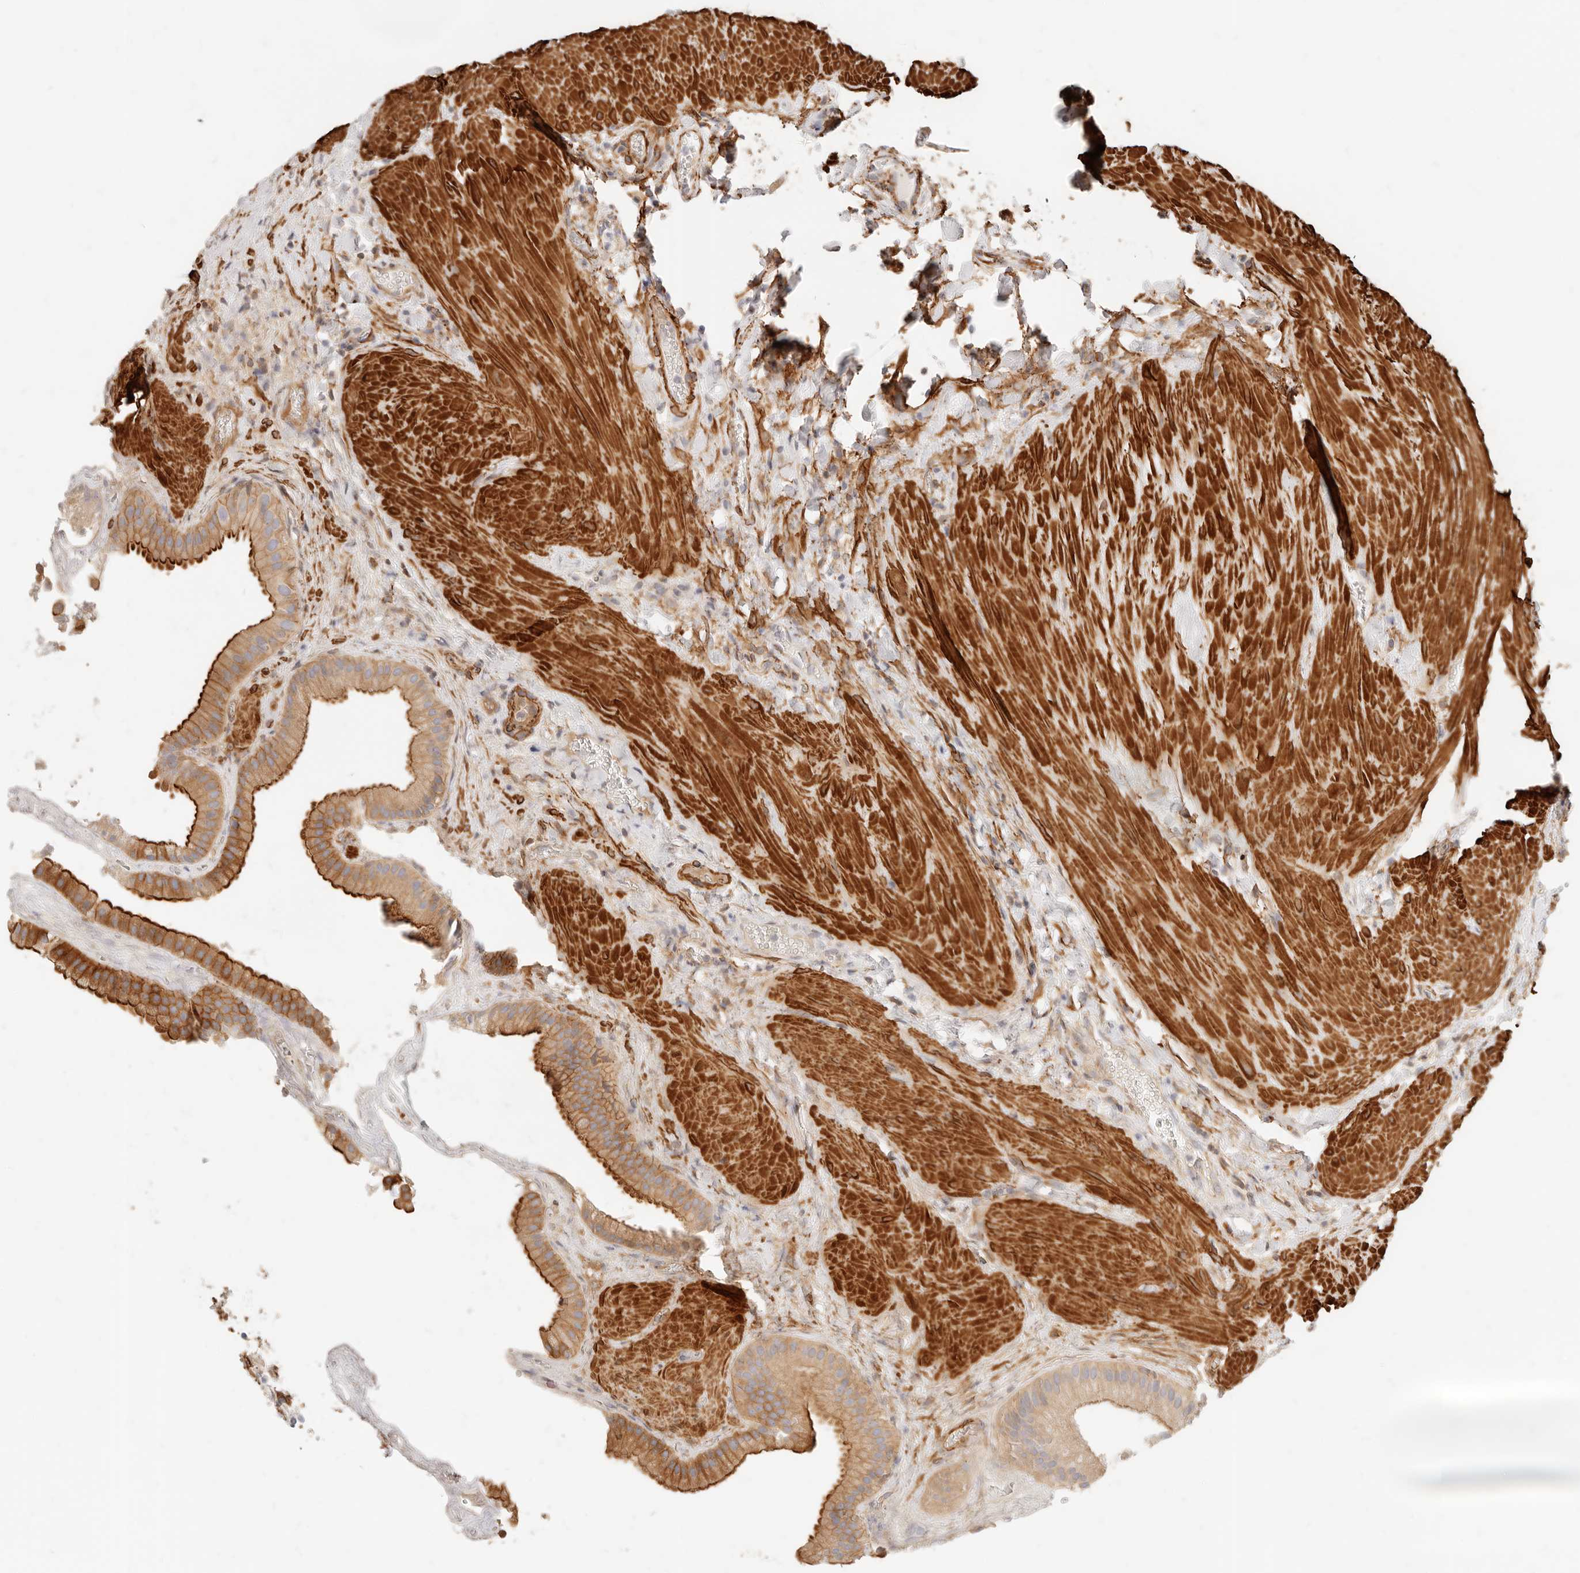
{"staining": {"intensity": "moderate", "quantity": "25%-75%", "location": "cytoplasmic/membranous"}, "tissue": "gallbladder", "cell_type": "Glandular cells", "image_type": "normal", "snomed": [{"axis": "morphology", "description": "Normal tissue, NOS"}, {"axis": "topography", "description": "Gallbladder"}], "caption": "Normal gallbladder reveals moderate cytoplasmic/membranous staining in about 25%-75% of glandular cells.", "gene": "TMTC2", "patient": {"sex": "male", "age": 55}}